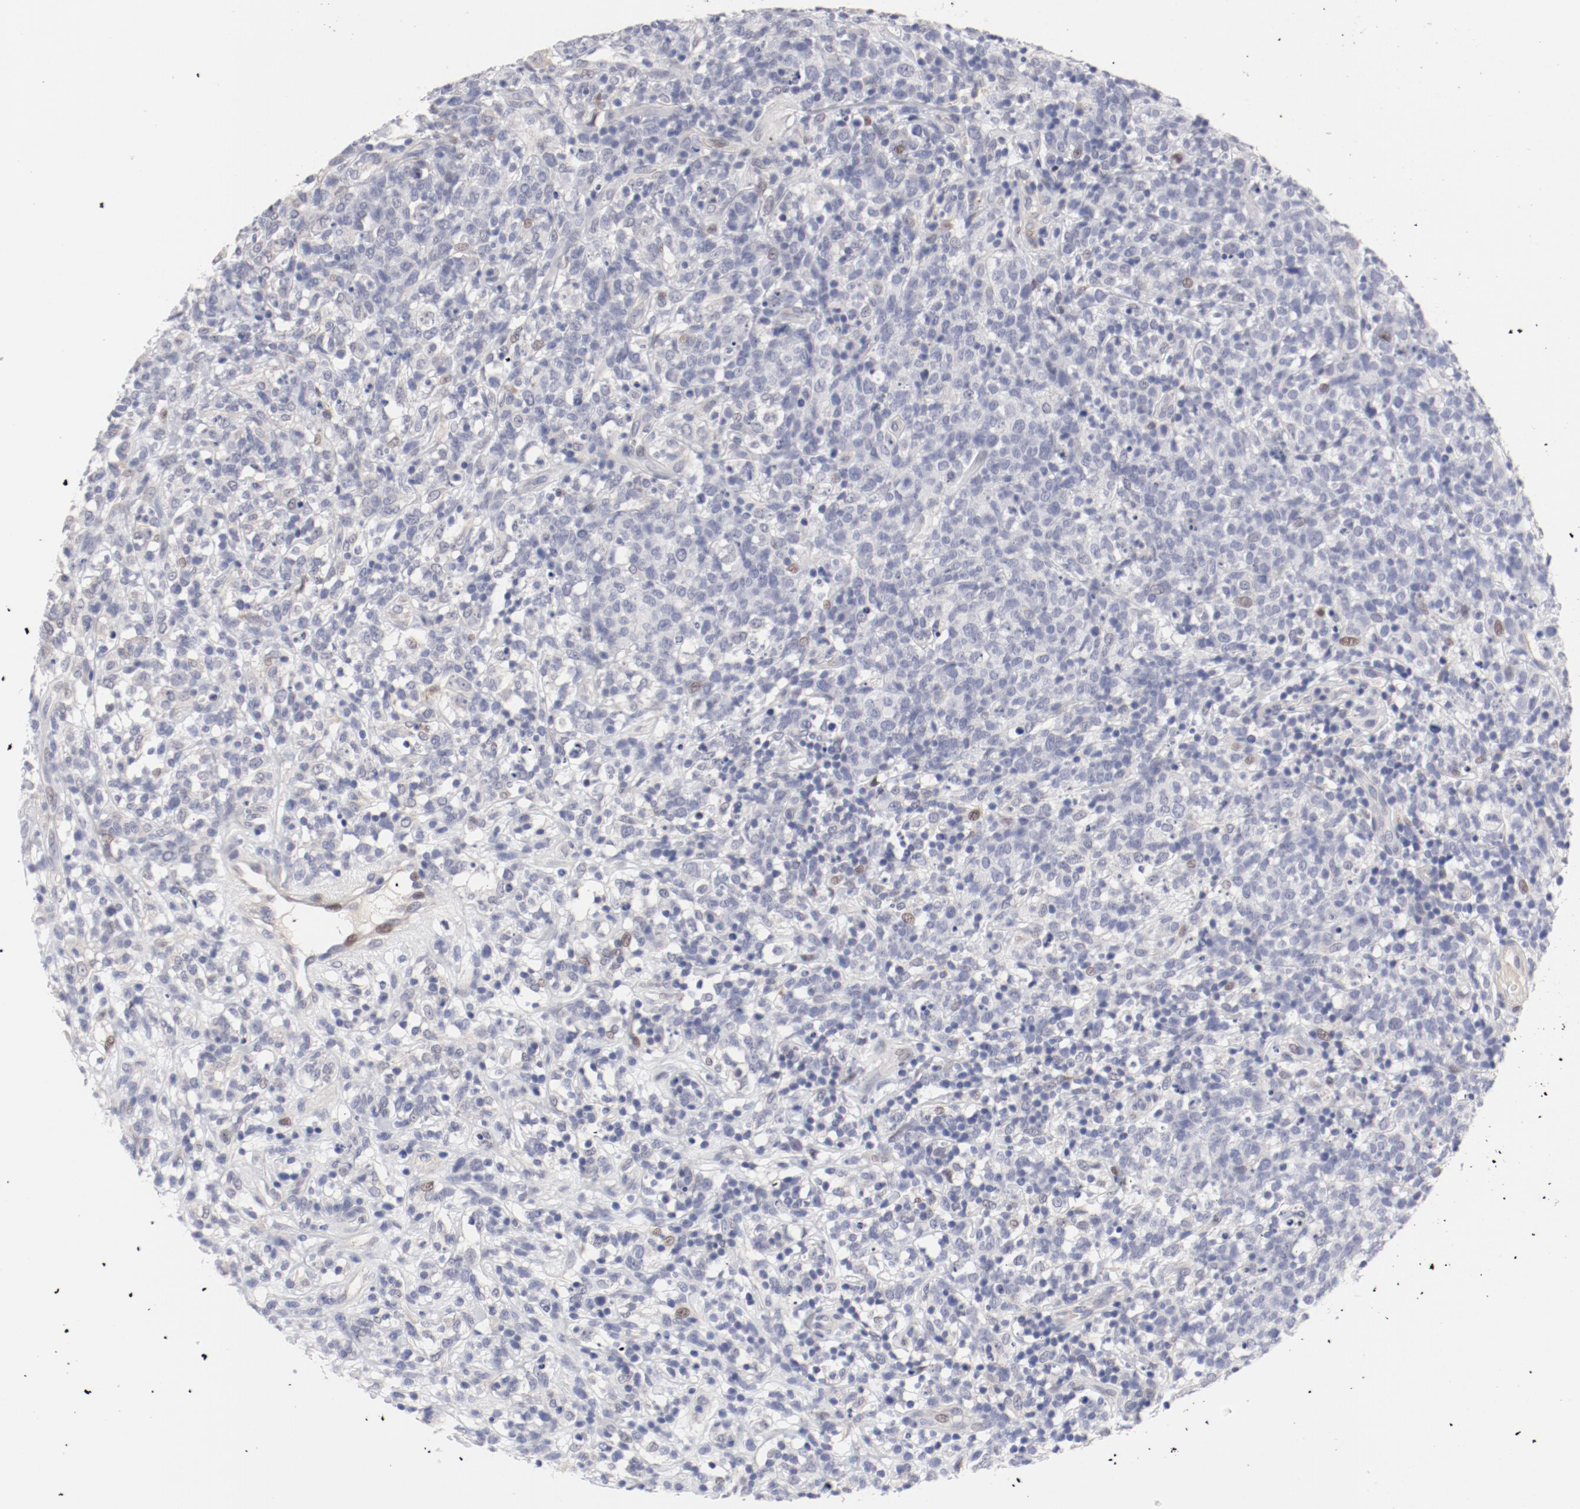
{"staining": {"intensity": "negative", "quantity": "none", "location": "none"}, "tissue": "lymphoma", "cell_type": "Tumor cells", "image_type": "cancer", "snomed": [{"axis": "morphology", "description": "Malignant lymphoma, non-Hodgkin's type, High grade"}, {"axis": "topography", "description": "Lymph node"}], "caption": "This is a photomicrograph of immunohistochemistry staining of malignant lymphoma, non-Hodgkin's type (high-grade), which shows no expression in tumor cells.", "gene": "FSCB", "patient": {"sex": "female", "age": 73}}